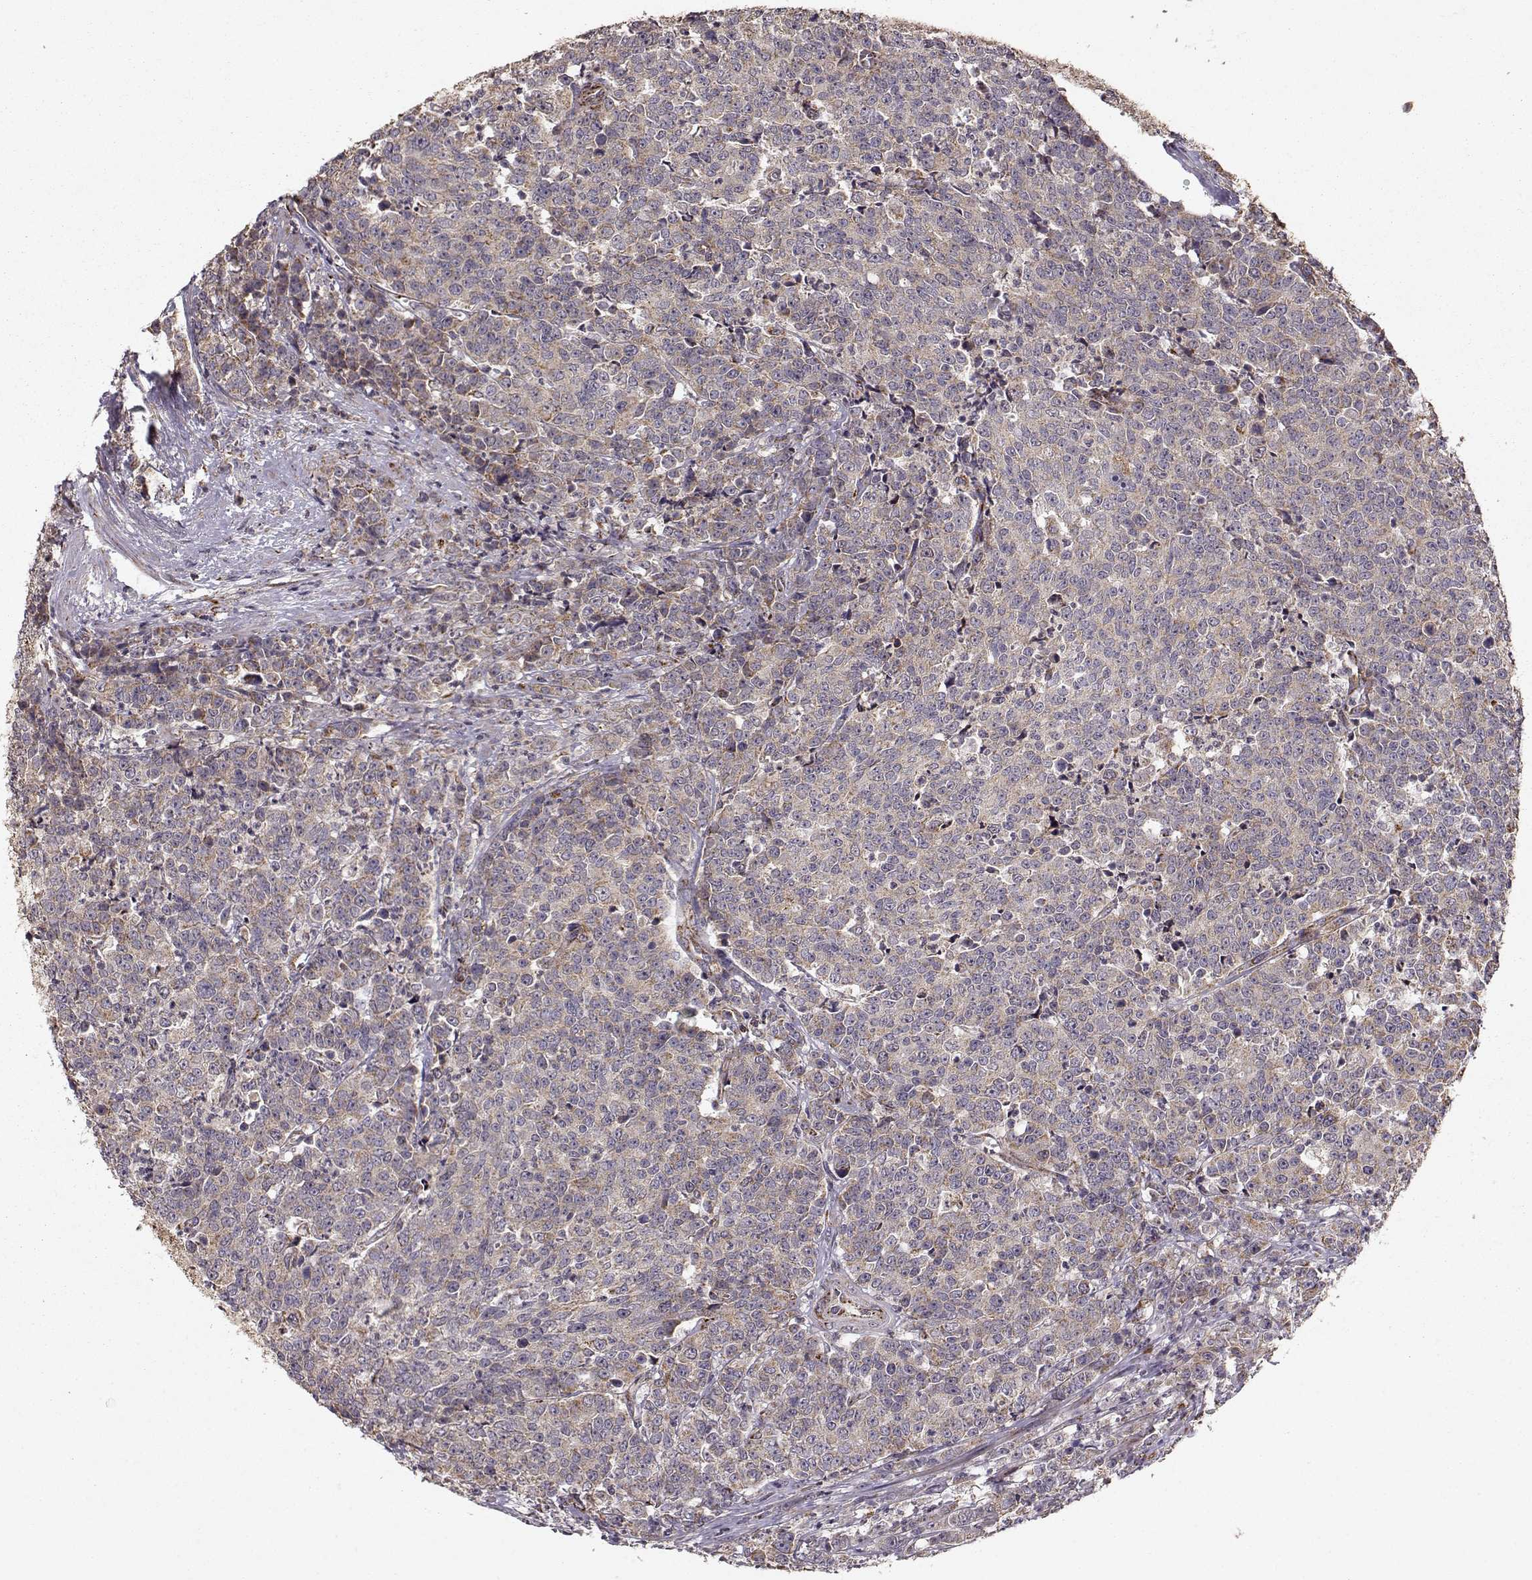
{"staining": {"intensity": "weak", "quantity": ">75%", "location": "cytoplasmic/membranous"}, "tissue": "prostate cancer", "cell_type": "Tumor cells", "image_type": "cancer", "snomed": [{"axis": "morphology", "description": "Adenocarcinoma, NOS"}, {"axis": "topography", "description": "Prostate"}], "caption": "A photomicrograph of human adenocarcinoma (prostate) stained for a protein exhibits weak cytoplasmic/membranous brown staining in tumor cells.", "gene": "CMTM3", "patient": {"sex": "male", "age": 67}}